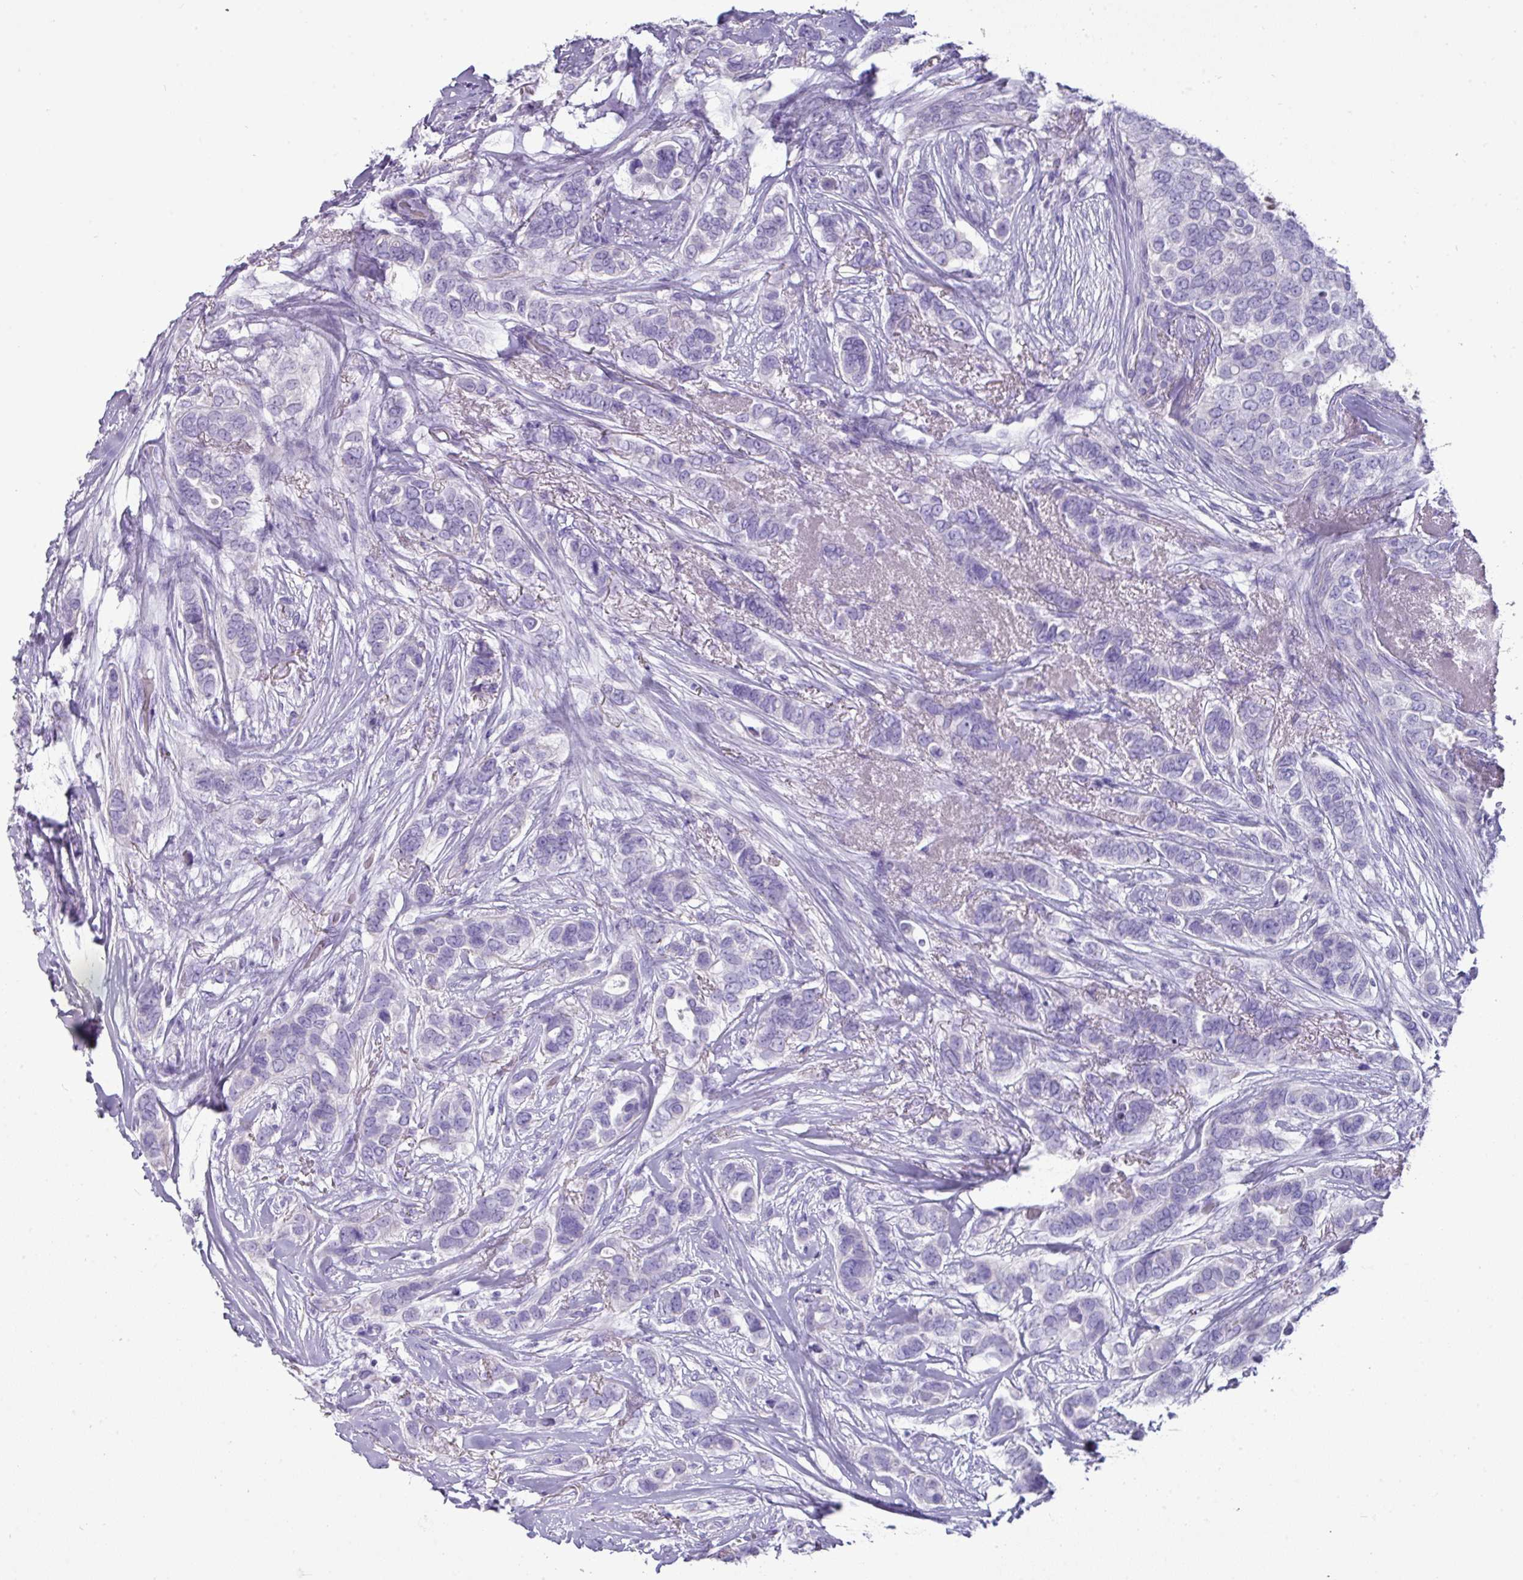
{"staining": {"intensity": "negative", "quantity": "none", "location": "none"}, "tissue": "breast cancer", "cell_type": "Tumor cells", "image_type": "cancer", "snomed": [{"axis": "morphology", "description": "Lobular carcinoma"}, {"axis": "topography", "description": "Breast"}], "caption": "Micrograph shows no significant protein staining in tumor cells of breast lobular carcinoma.", "gene": "GSTA3", "patient": {"sex": "female", "age": 51}}